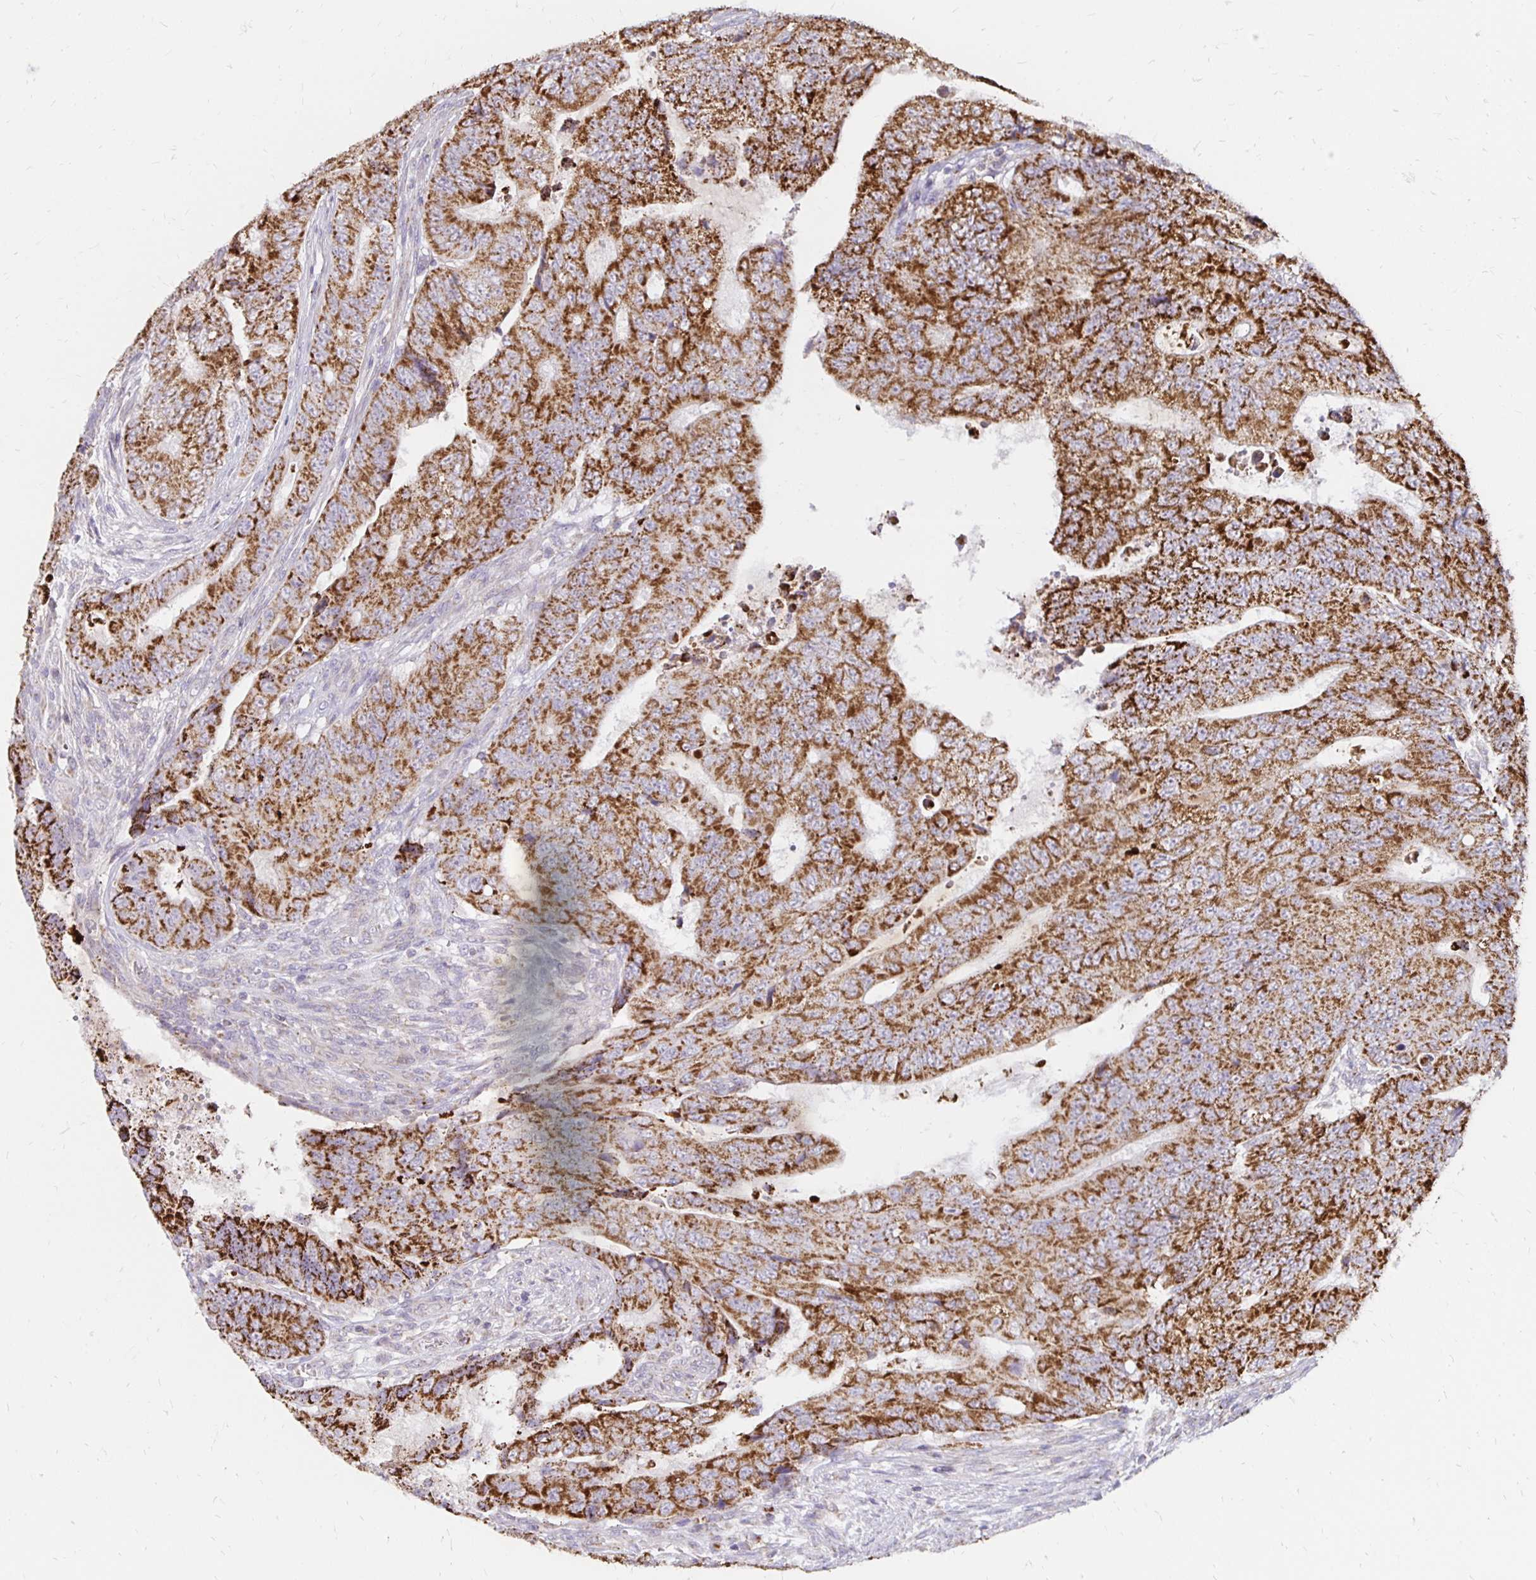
{"staining": {"intensity": "strong", "quantity": ">75%", "location": "cytoplasmic/membranous"}, "tissue": "colorectal cancer", "cell_type": "Tumor cells", "image_type": "cancer", "snomed": [{"axis": "morphology", "description": "Adenocarcinoma, NOS"}, {"axis": "topography", "description": "Colon"}], "caption": "There is high levels of strong cytoplasmic/membranous staining in tumor cells of colorectal cancer, as demonstrated by immunohistochemical staining (brown color).", "gene": "IER3", "patient": {"sex": "female", "age": 48}}